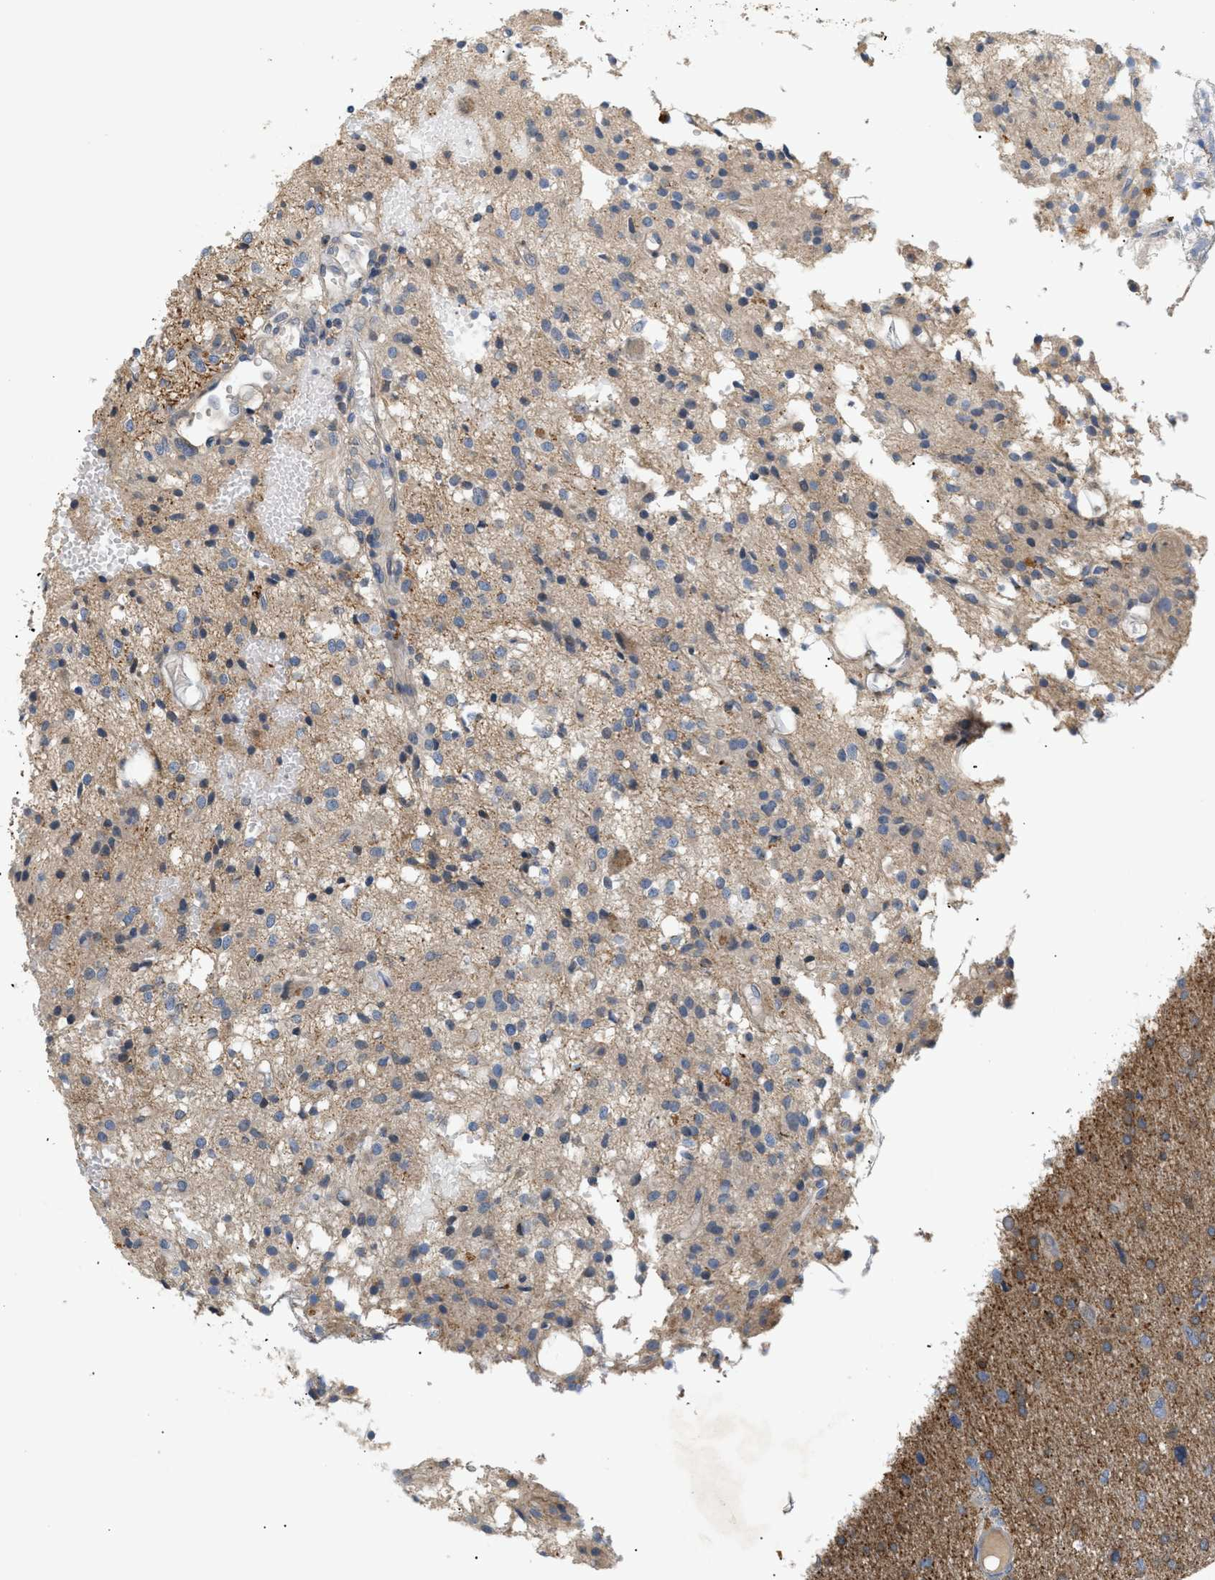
{"staining": {"intensity": "moderate", "quantity": "<25%", "location": "cytoplasmic/membranous"}, "tissue": "glioma", "cell_type": "Tumor cells", "image_type": "cancer", "snomed": [{"axis": "morphology", "description": "Glioma, malignant, High grade"}, {"axis": "topography", "description": "Brain"}], "caption": "The immunohistochemical stain highlights moderate cytoplasmic/membranous staining in tumor cells of glioma tissue.", "gene": "FARS2", "patient": {"sex": "female", "age": 59}}